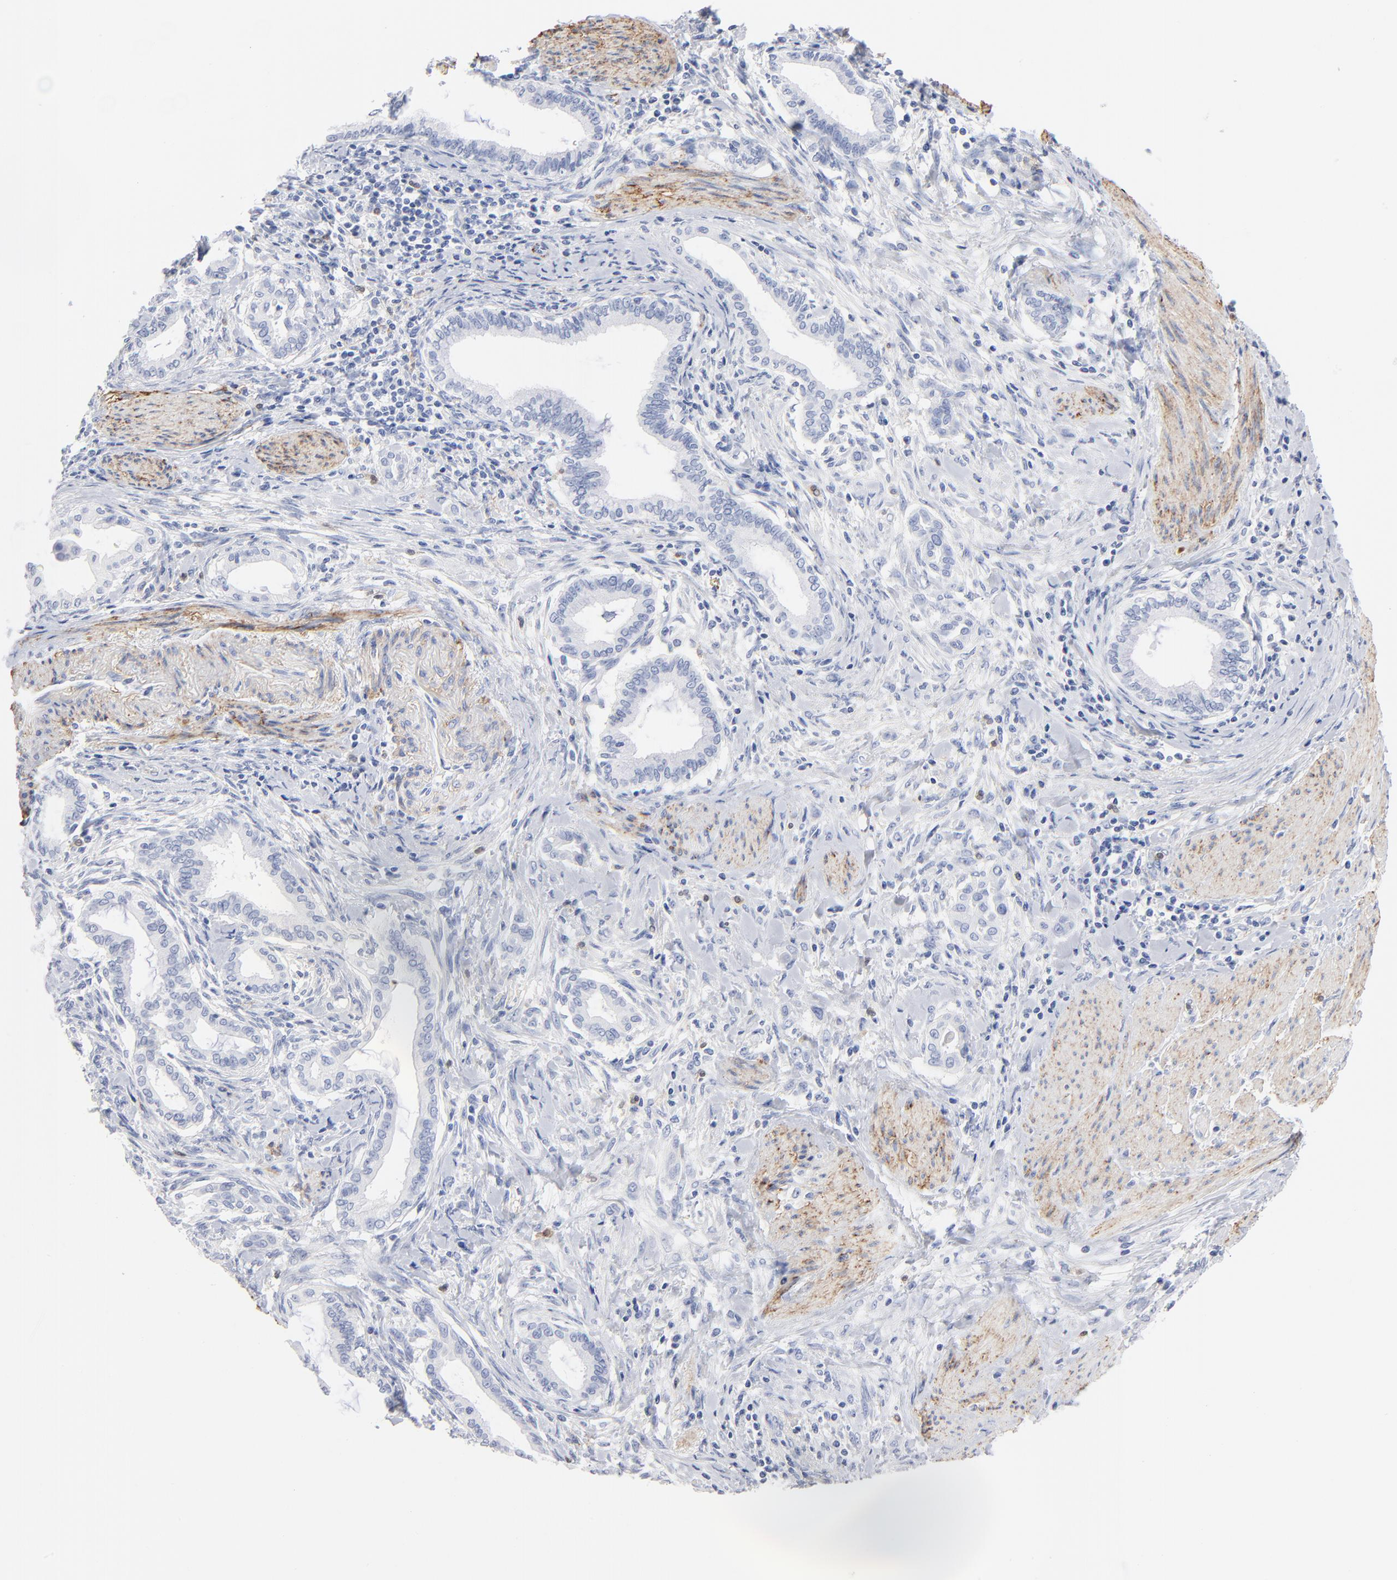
{"staining": {"intensity": "negative", "quantity": "none", "location": "none"}, "tissue": "pancreatic cancer", "cell_type": "Tumor cells", "image_type": "cancer", "snomed": [{"axis": "morphology", "description": "Adenocarcinoma, NOS"}, {"axis": "topography", "description": "Pancreas"}], "caption": "DAB immunohistochemical staining of human adenocarcinoma (pancreatic) exhibits no significant staining in tumor cells. The staining is performed using DAB (3,3'-diaminobenzidine) brown chromogen with nuclei counter-stained in using hematoxylin.", "gene": "AGTR1", "patient": {"sex": "female", "age": 64}}